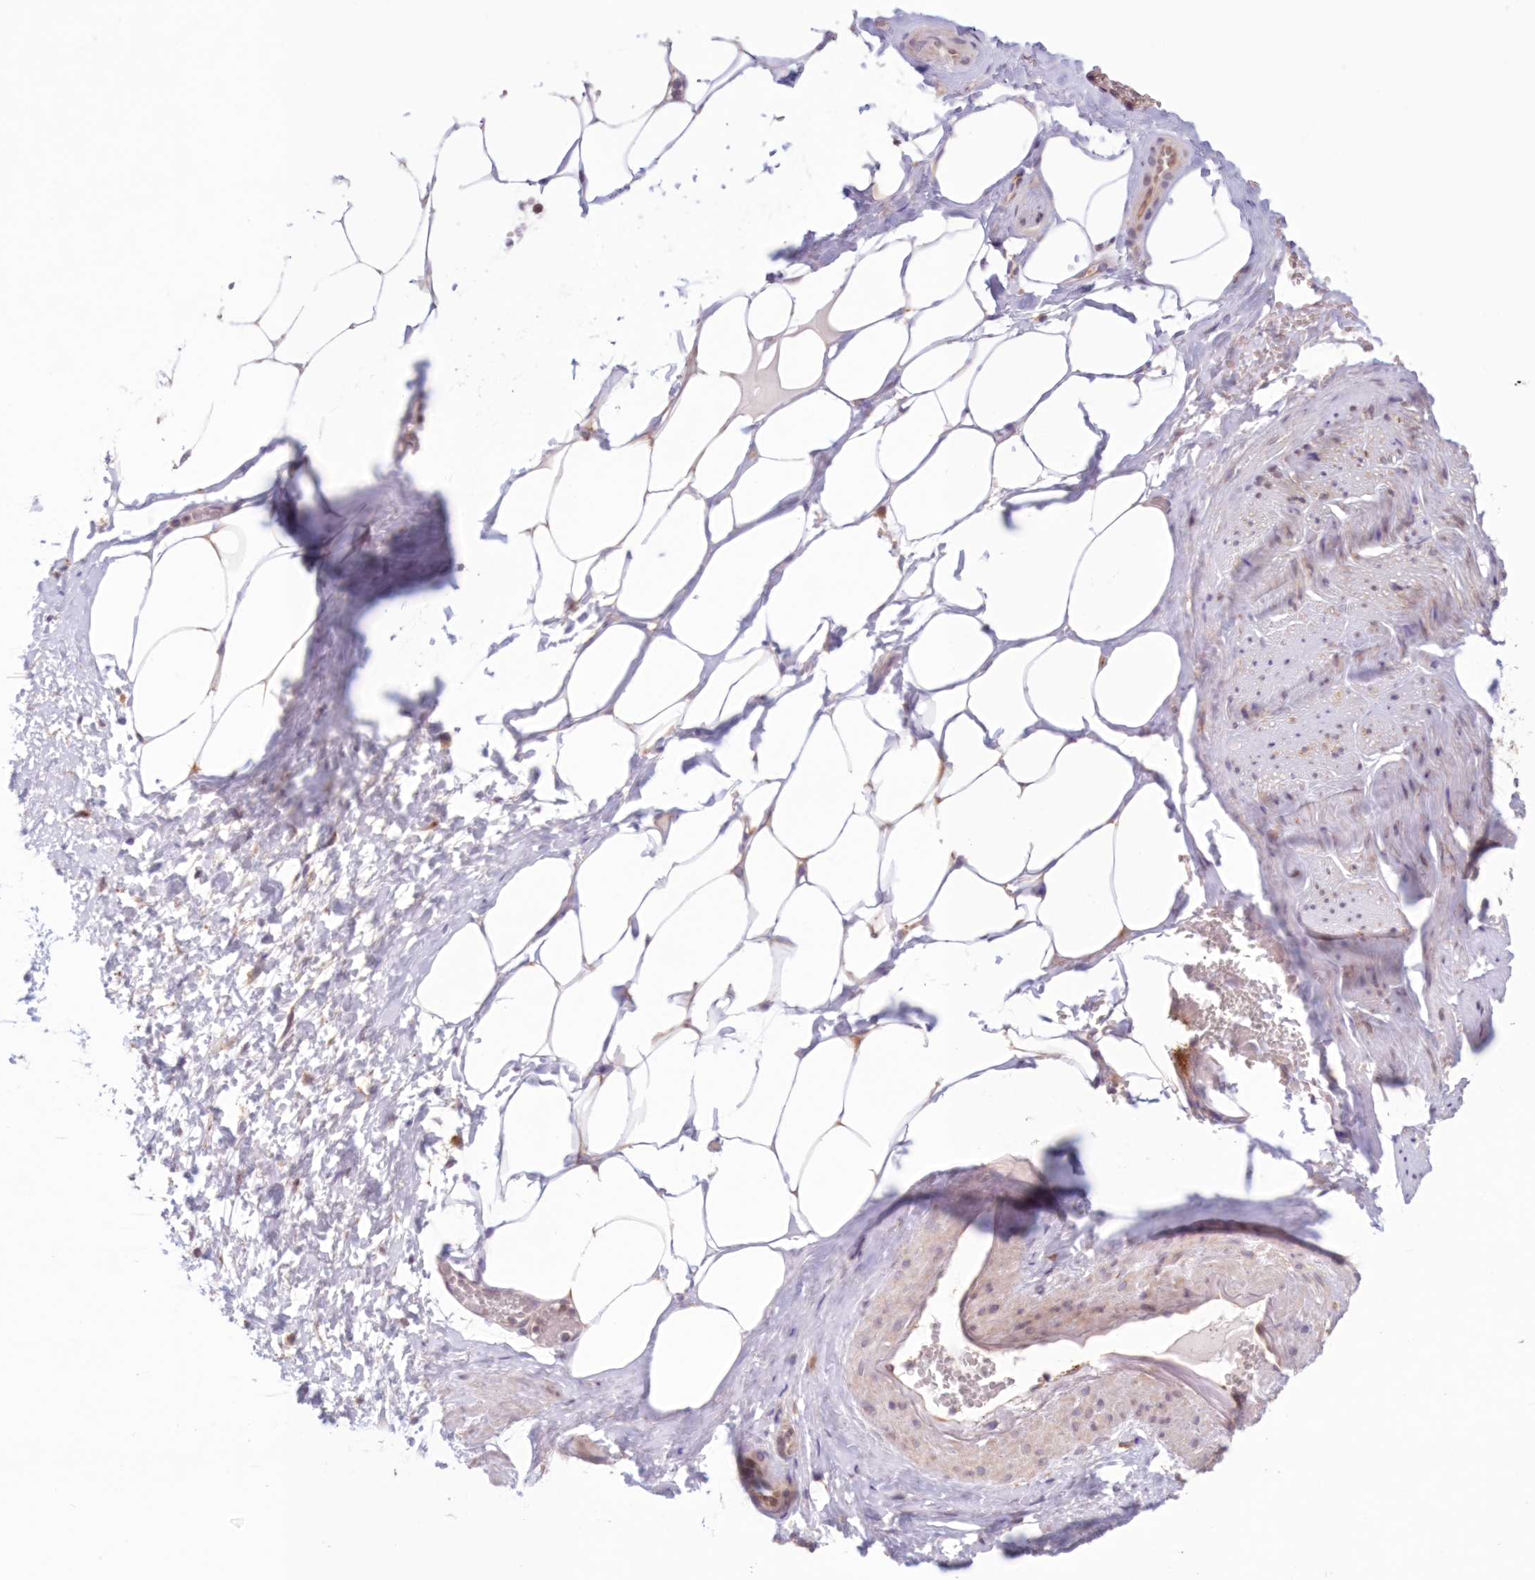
{"staining": {"intensity": "negative", "quantity": "none", "location": "none"}, "tissue": "adipose tissue", "cell_type": "Adipocytes", "image_type": "normal", "snomed": [{"axis": "morphology", "description": "Normal tissue, NOS"}, {"axis": "morphology", "description": "Adenocarcinoma, Low grade"}, {"axis": "topography", "description": "Prostate"}, {"axis": "topography", "description": "Peripheral nerve tissue"}], "caption": "Immunohistochemical staining of unremarkable adipose tissue displays no significant expression in adipocytes.", "gene": "PCYOX1L", "patient": {"sex": "male", "age": 63}}